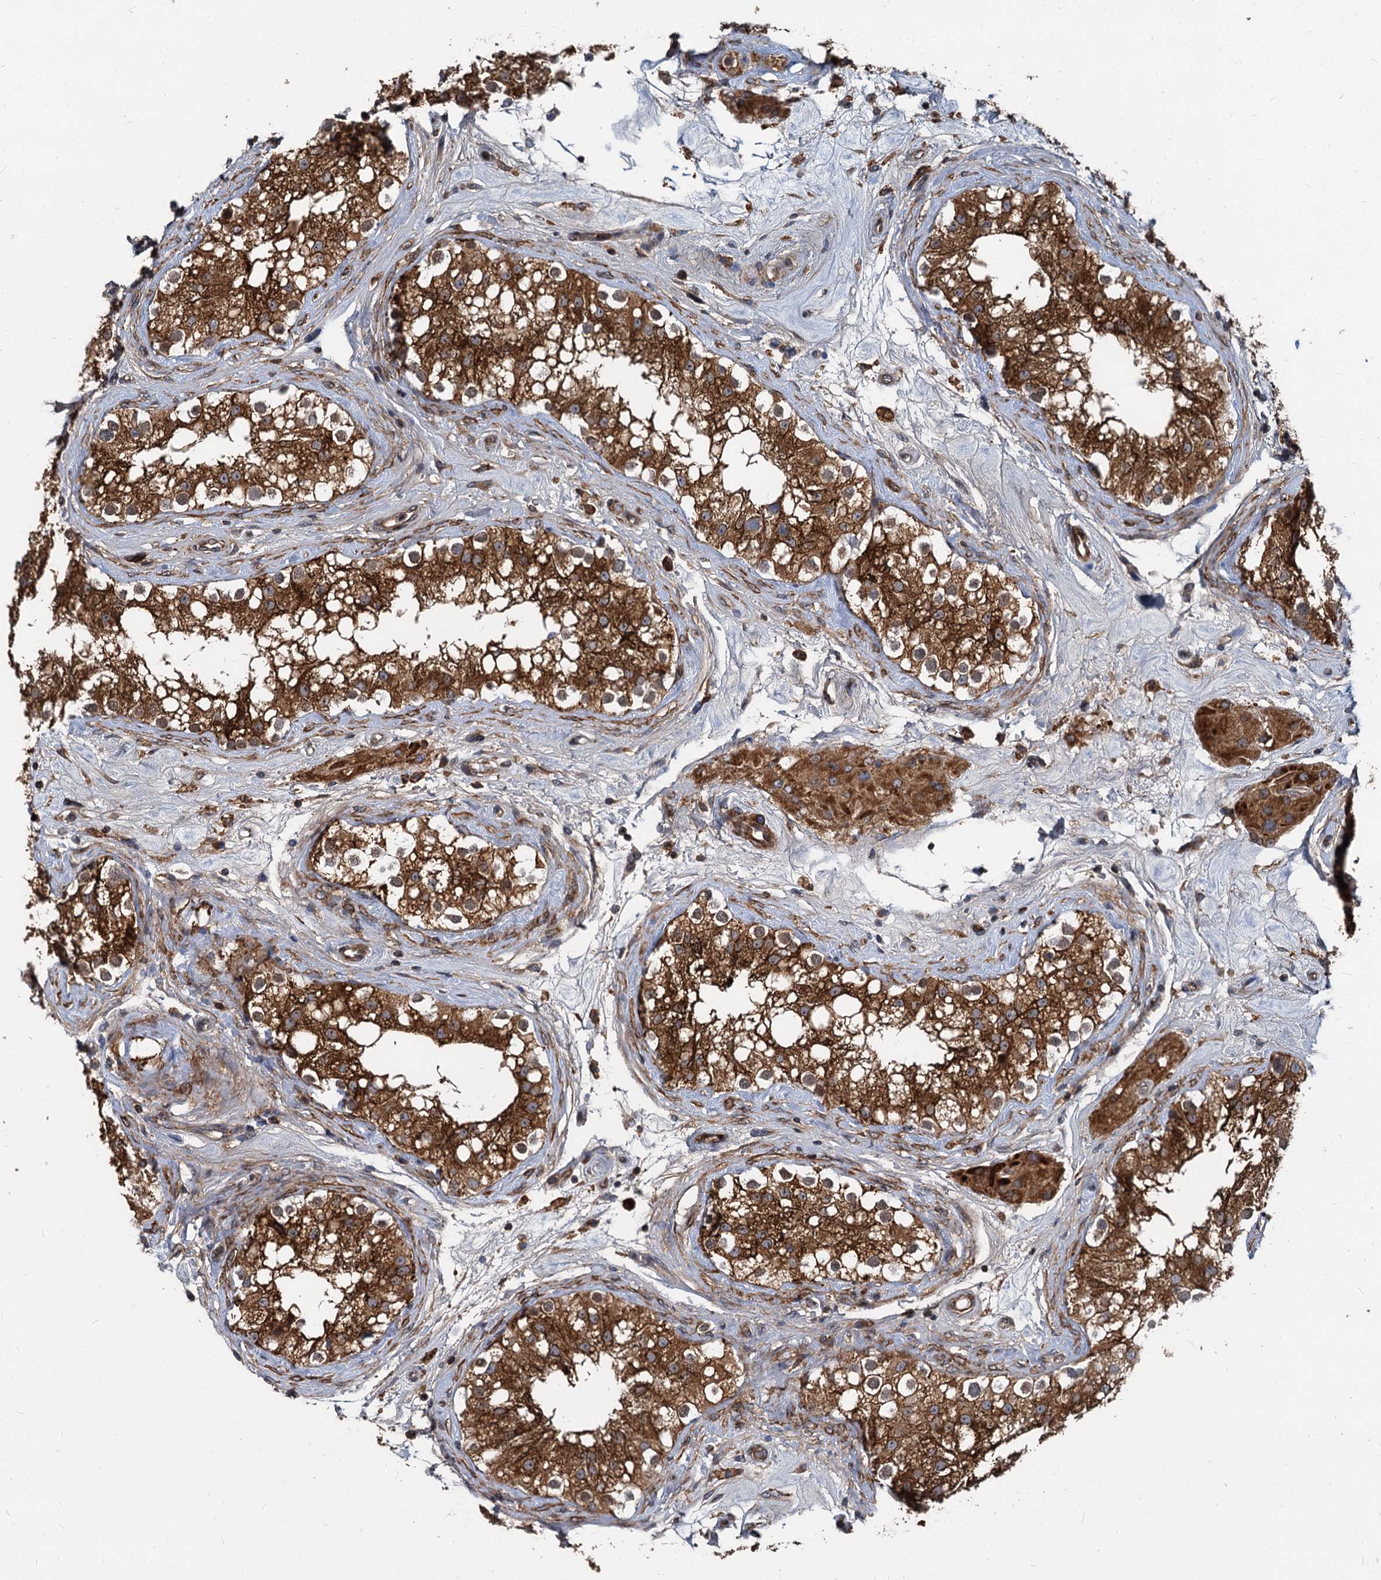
{"staining": {"intensity": "strong", "quantity": ">75%", "location": "cytoplasmic/membranous"}, "tissue": "testis", "cell_type": "Cells in seminiferous ducts", "image_type": "normal", "snomed": [{"axis": "morphology", "description": "Normal tissue, NOS"}, {"axis": "topography", "description": "Testis"}], "caption": "A brown stain labels strong cytoplasmic/membranous positivity of a protein in cells in seminiferous ducts of unremarkable testis.", "gene": "STIM1", "patient": {"sex": "male", "age": 84}}